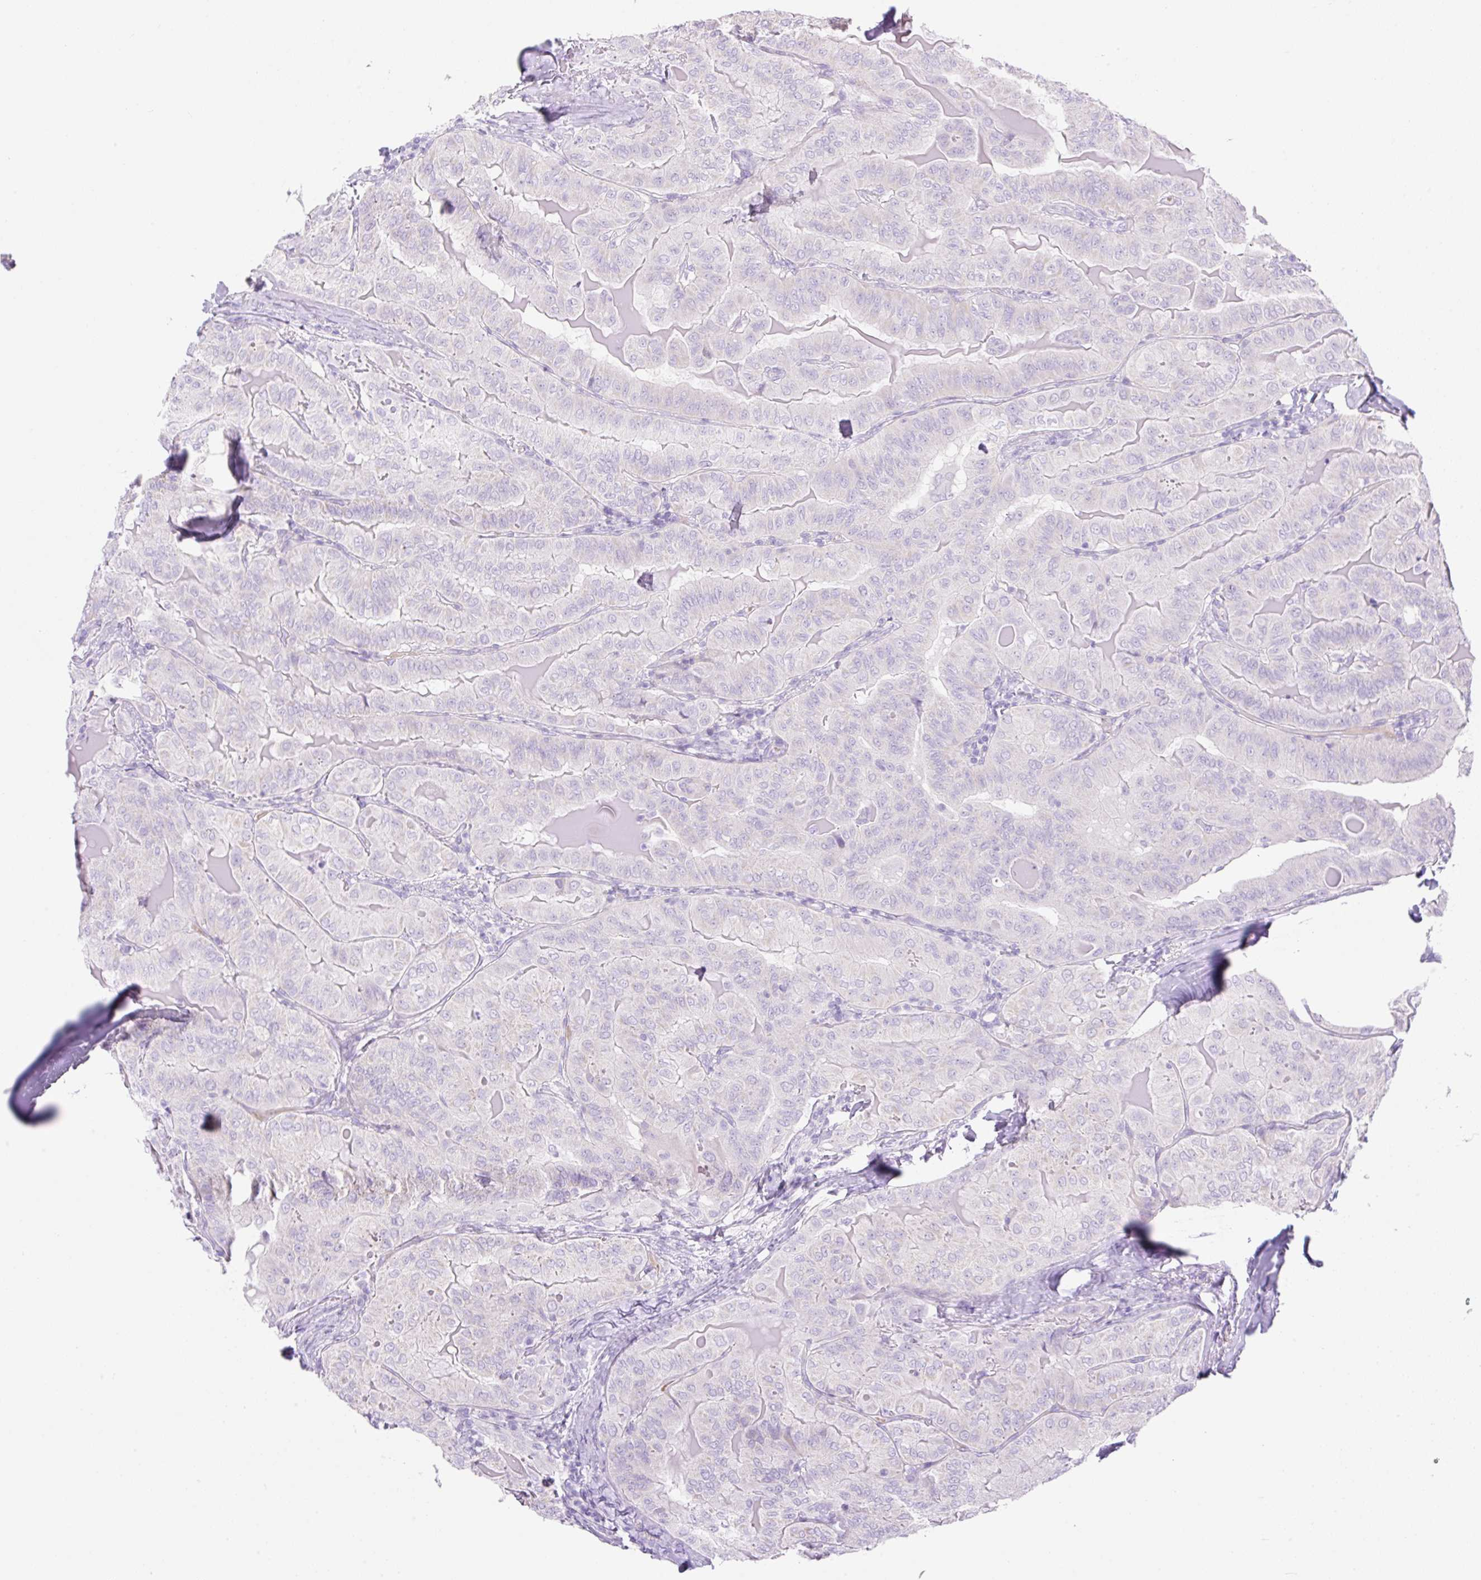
{"staining": {"intensity": "negative", "quantity": "none", "location": "none"}, "tissue": "thyroid cancer", "cell_type": "Tumor cells", "image_type": "cancer", "snomed": [{"axis": "morphology", "description": "Papillary adenocarcinoma, NOS"}, {"axis": "topography", "description": "Thyroid gland"}], "caption": "The image demonstrates no staining of tumor cells in thyroid cancer.", "gene": "CDX1", "patient": {"sex": "female", "age": 68}}